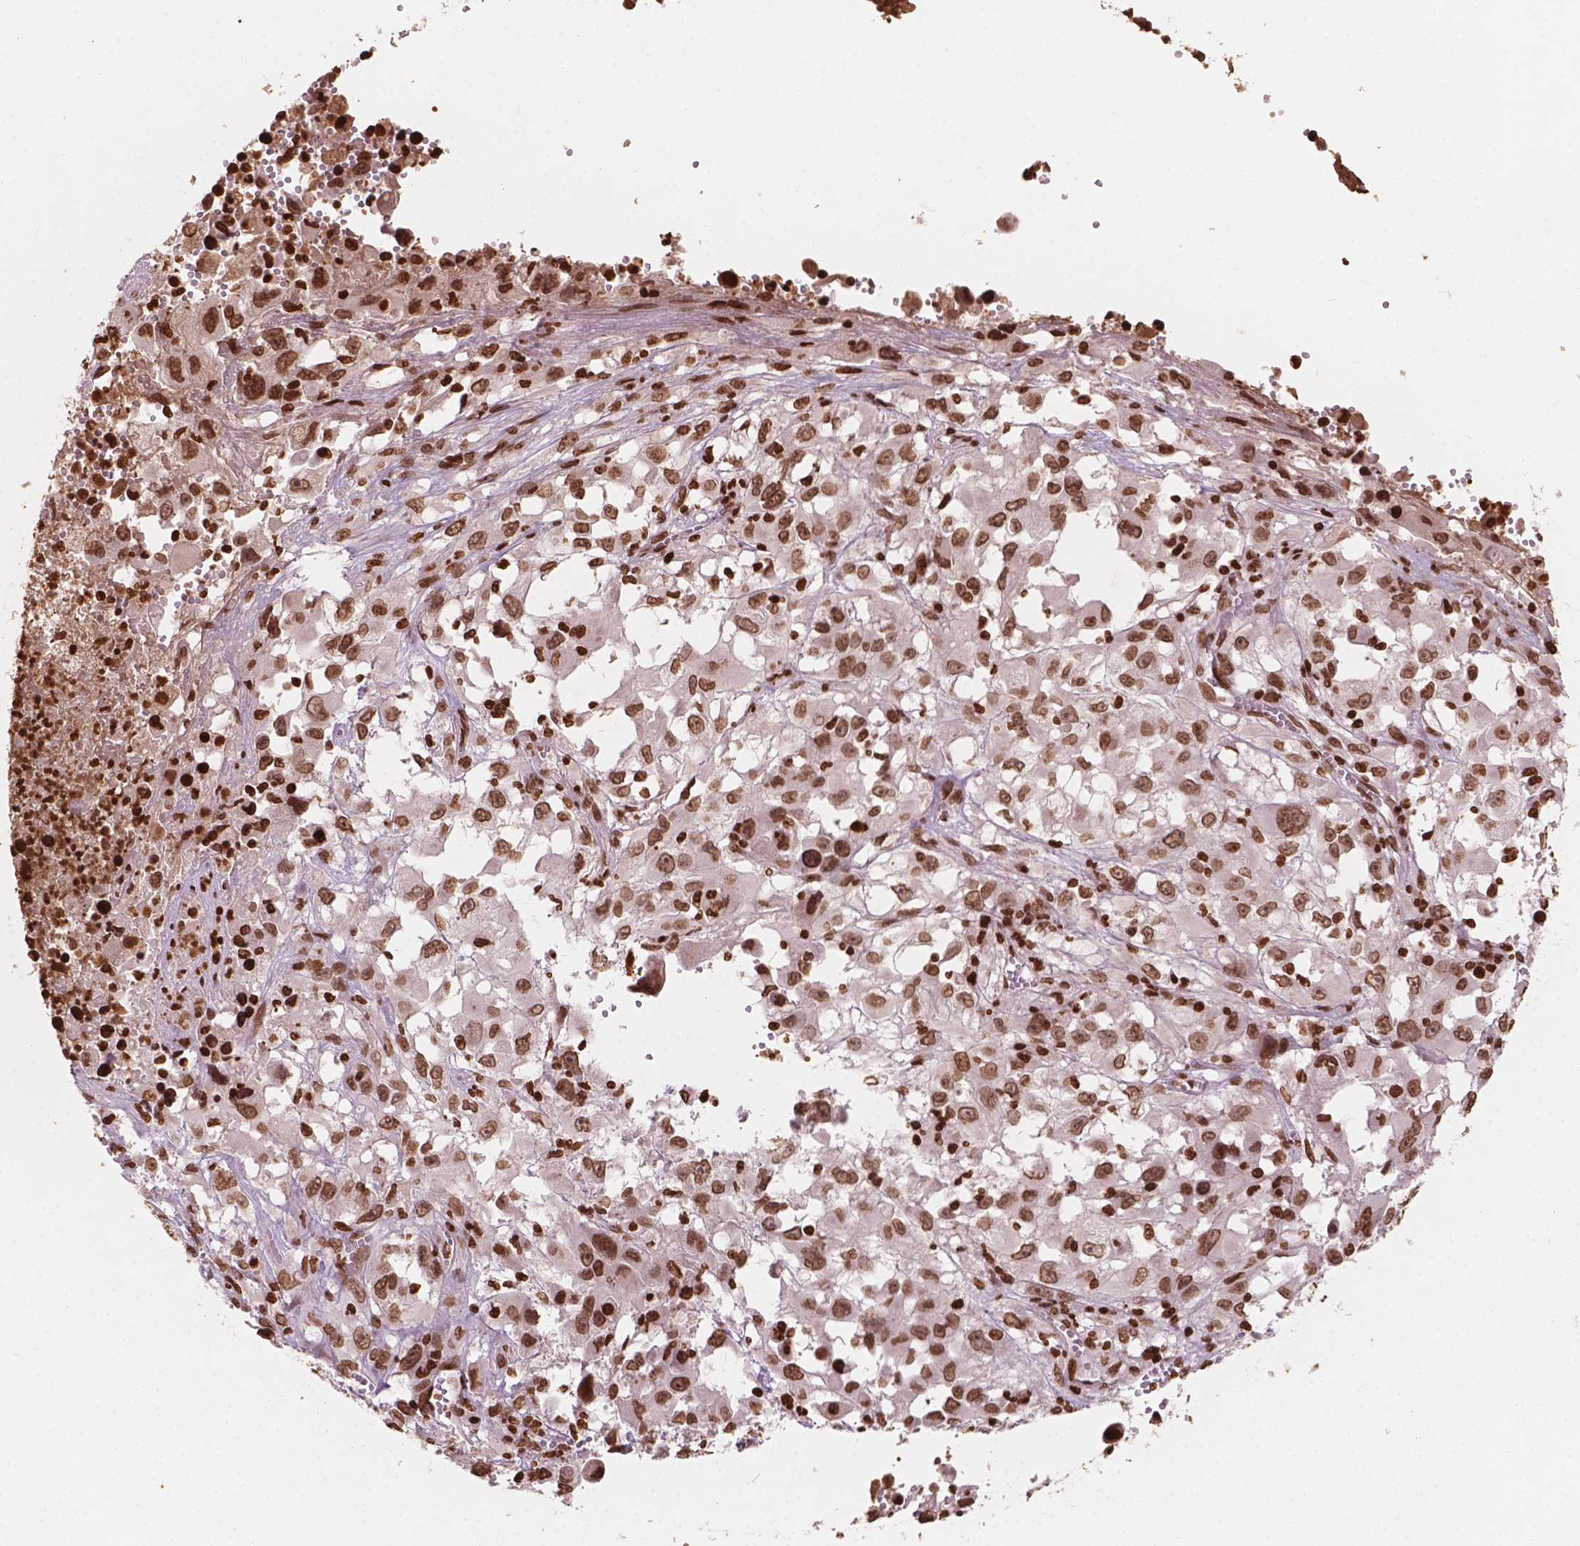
{"staining": {"intensity": "moderate", "quantity": ">75%", "location": "nuclear"}, "tissue": "melanoma", "cell_type": "Tumor cells", "image_type": "cancer", "snomed": [{"axis": "morphology", "description": "Malignant melanoma, Metastatic site"}, {"axis": "topography", "description": "Soft tissue"}], "caption": "Melanoma stained with a brown dye shows moderate nuclear positive positivity in about >75% of tumor cells.", "gene": "H3C7", "patient": {"sex": "male", "age": 50}}